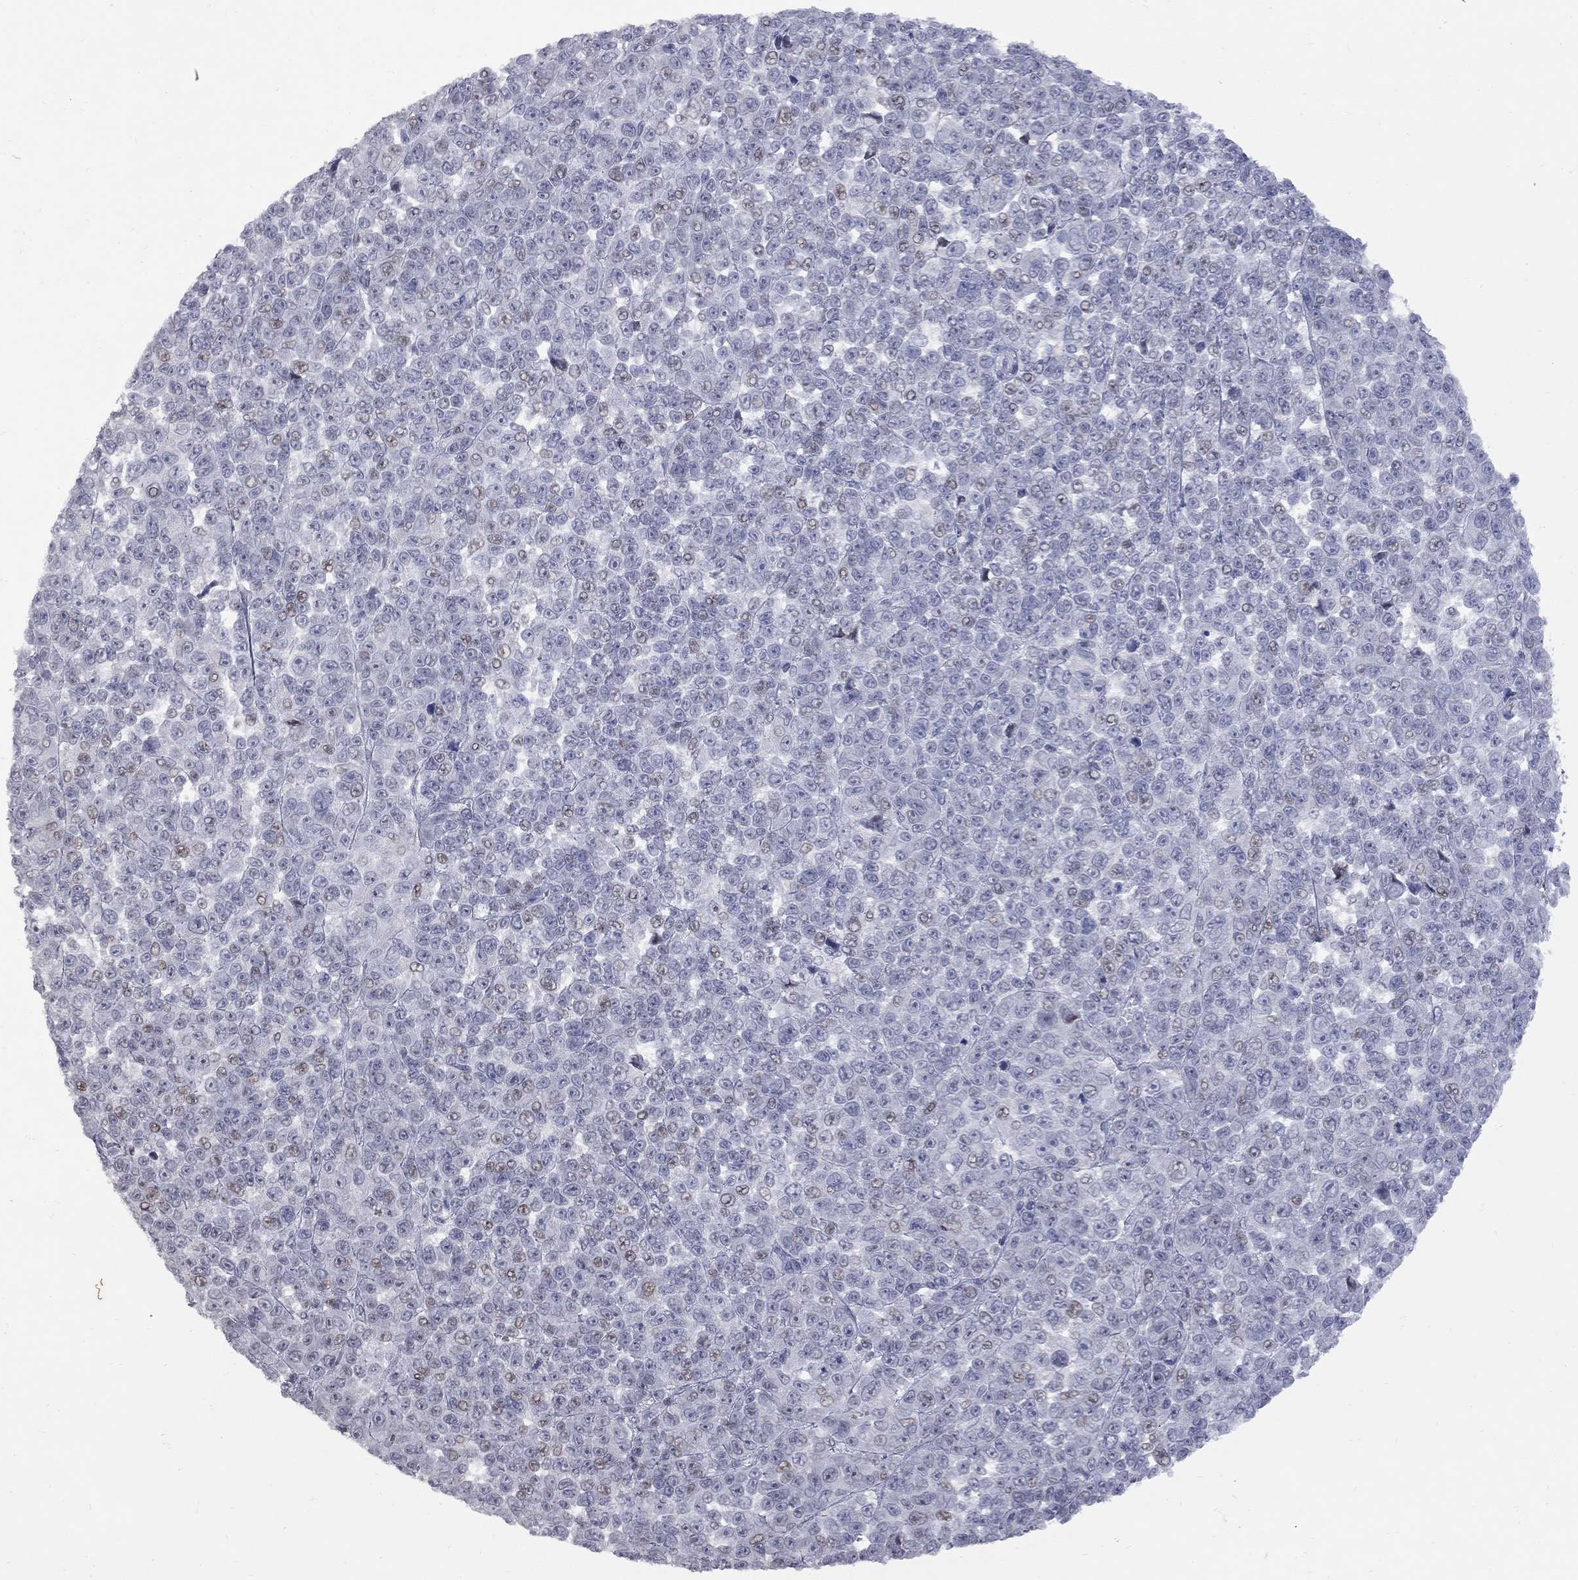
{"staining": {"intensity": "weak", "quantity": "<25%", "location": "nuclear"}, "tissue": "melanoma", "cell_type": "Tumor cells", "image_type": "cancer", "snomed": [{"axis": "morphology", "description": "Malignant melanoma, NOS"}, {"axis": "topography", "description": "Skin"}], "caption": "A high-resolution micrograph shows IHC staining of malignant melanoma, which exhibits no significant staining in tumor cells.", "gene": "ZNF154", "patient": {"sex": "female", "age": 95}}